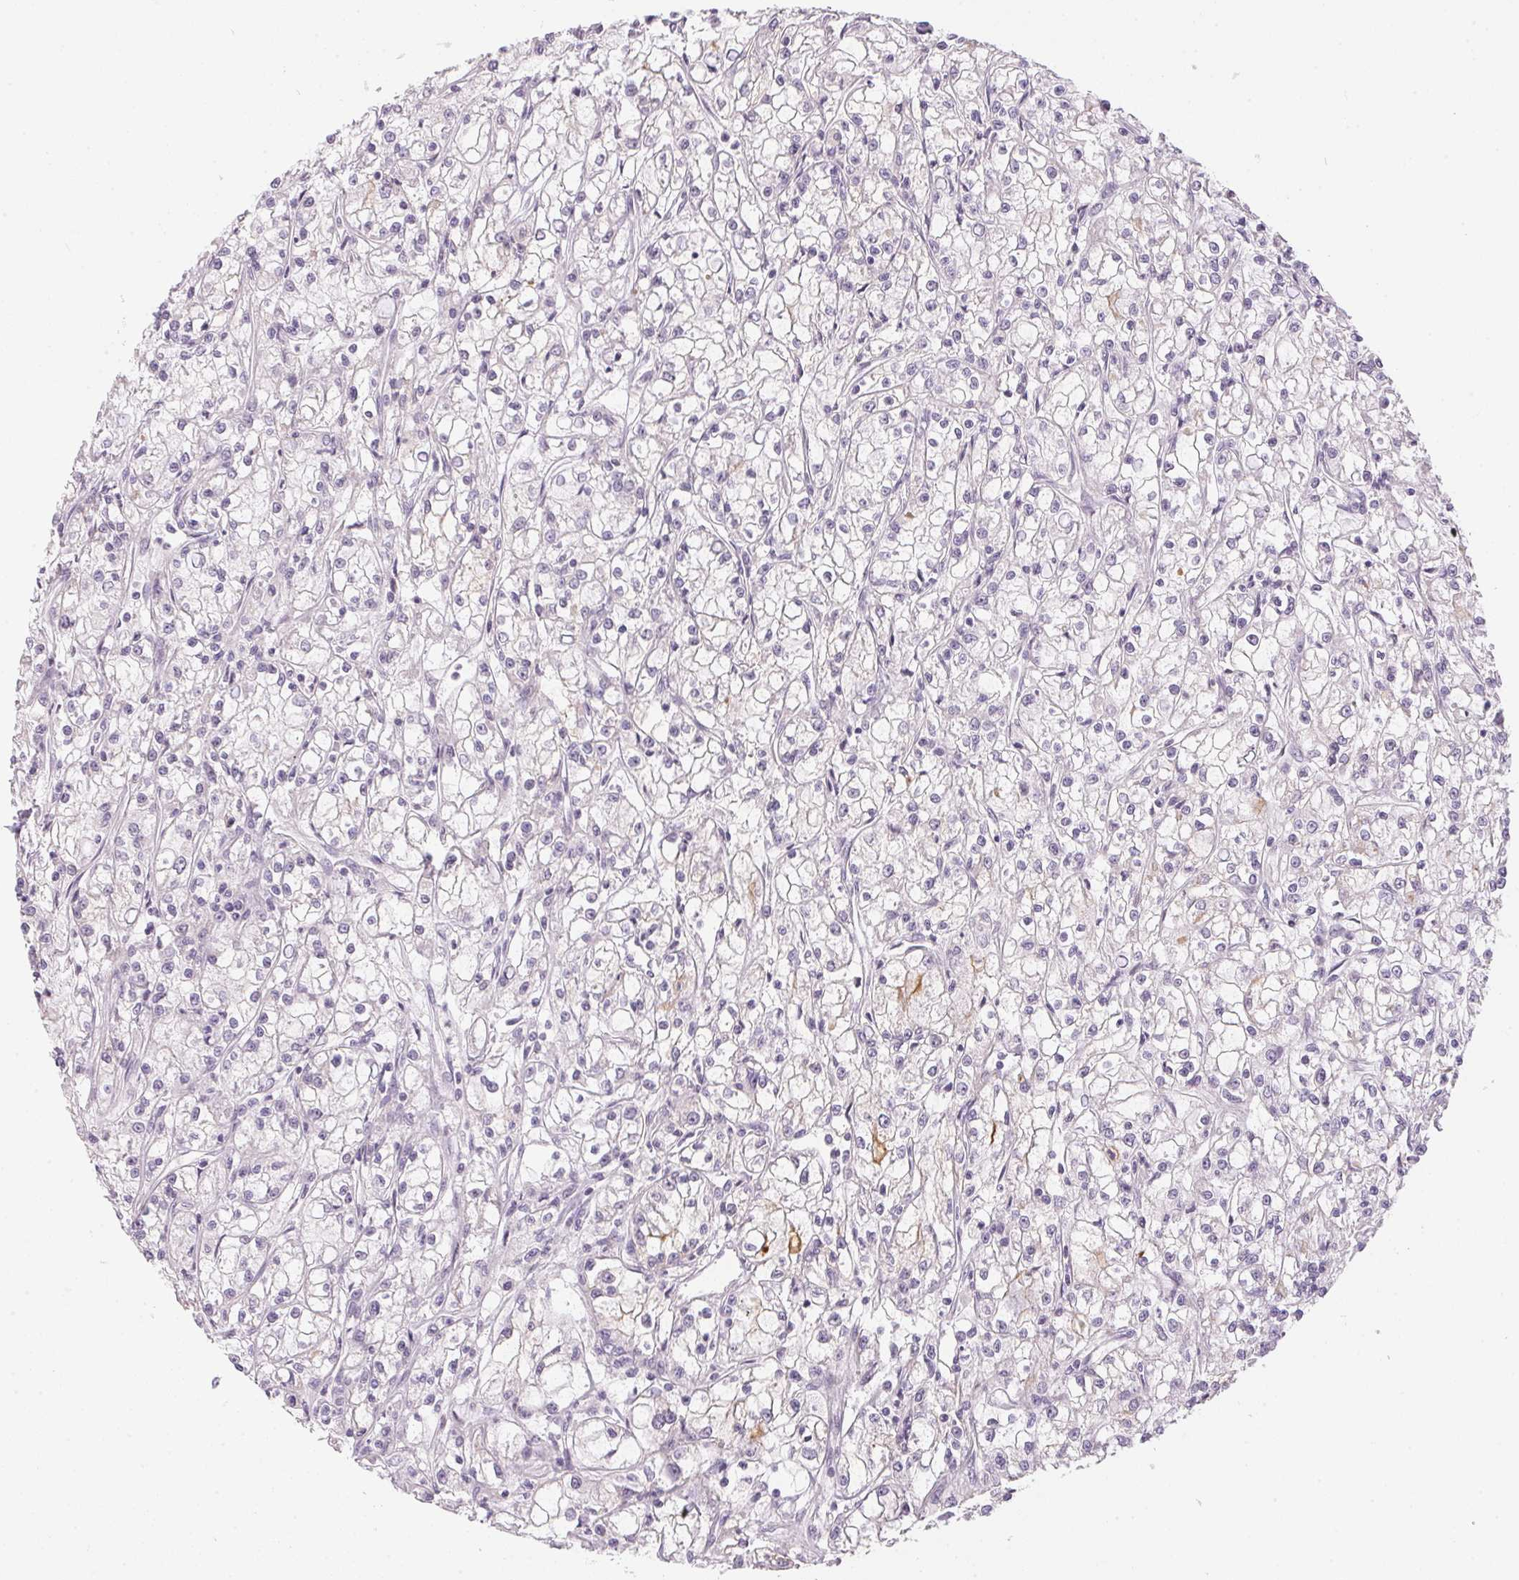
{"staining": {"intensity": "negative", "quantity": "none", "location": "none"}, "tissue": "renal cancer", "cell_type": "Tumor cells", "image_type": "cancer", "snomed": [{"axis": "morphology", "description": "Adenocarcinoma, NOS"}, {"axis": "topography", "description": "Kidney"}], "caption": "Histopathology image shows no protein positivity in tumor cells of renal adenocarcinoma tissue.", "gene": "GDAP1L1", "patient": {"sex": "female", "age": 59}}